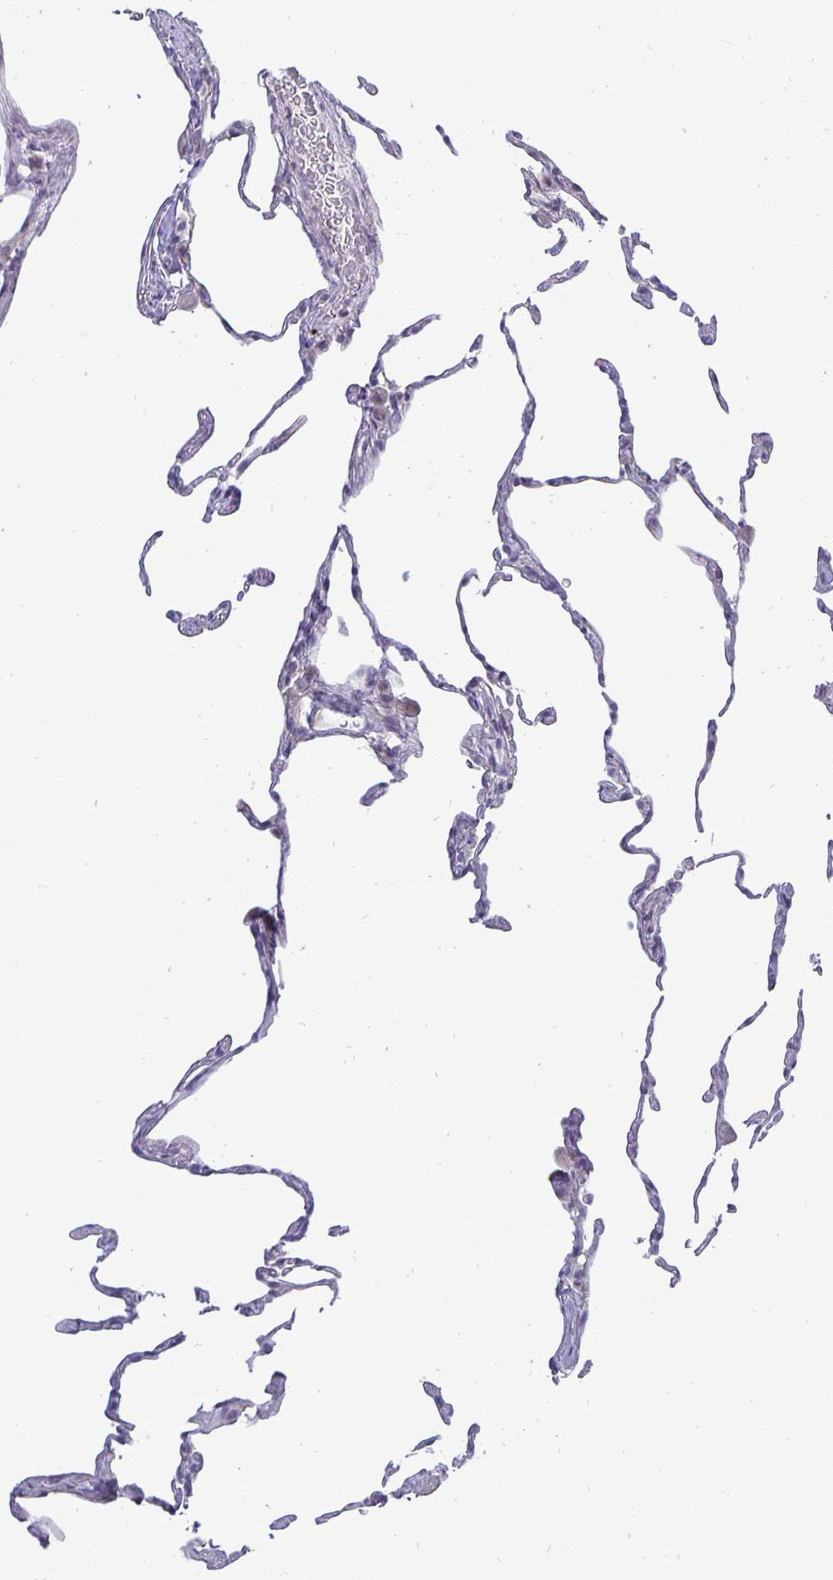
{"staining": {"intensity": "negative", "quantity": "none", "location": "none"}, "tissue": "lung", "cell_type": "Alveolar cells", "image_type": "normal", "snomed": [{"axis": "morphology", "description": "Normal tissue, NOS"}, {"axis": "topography", "description": "Lung"}], "caption": "A high-resolution photomicrograph shows immunohistochemistry (IHC) staining of benign lung, which exhibits no significant positivity in alveolar cells.", "gene": "ERBB2", "patient": {"sex": "female", "age": 57}}